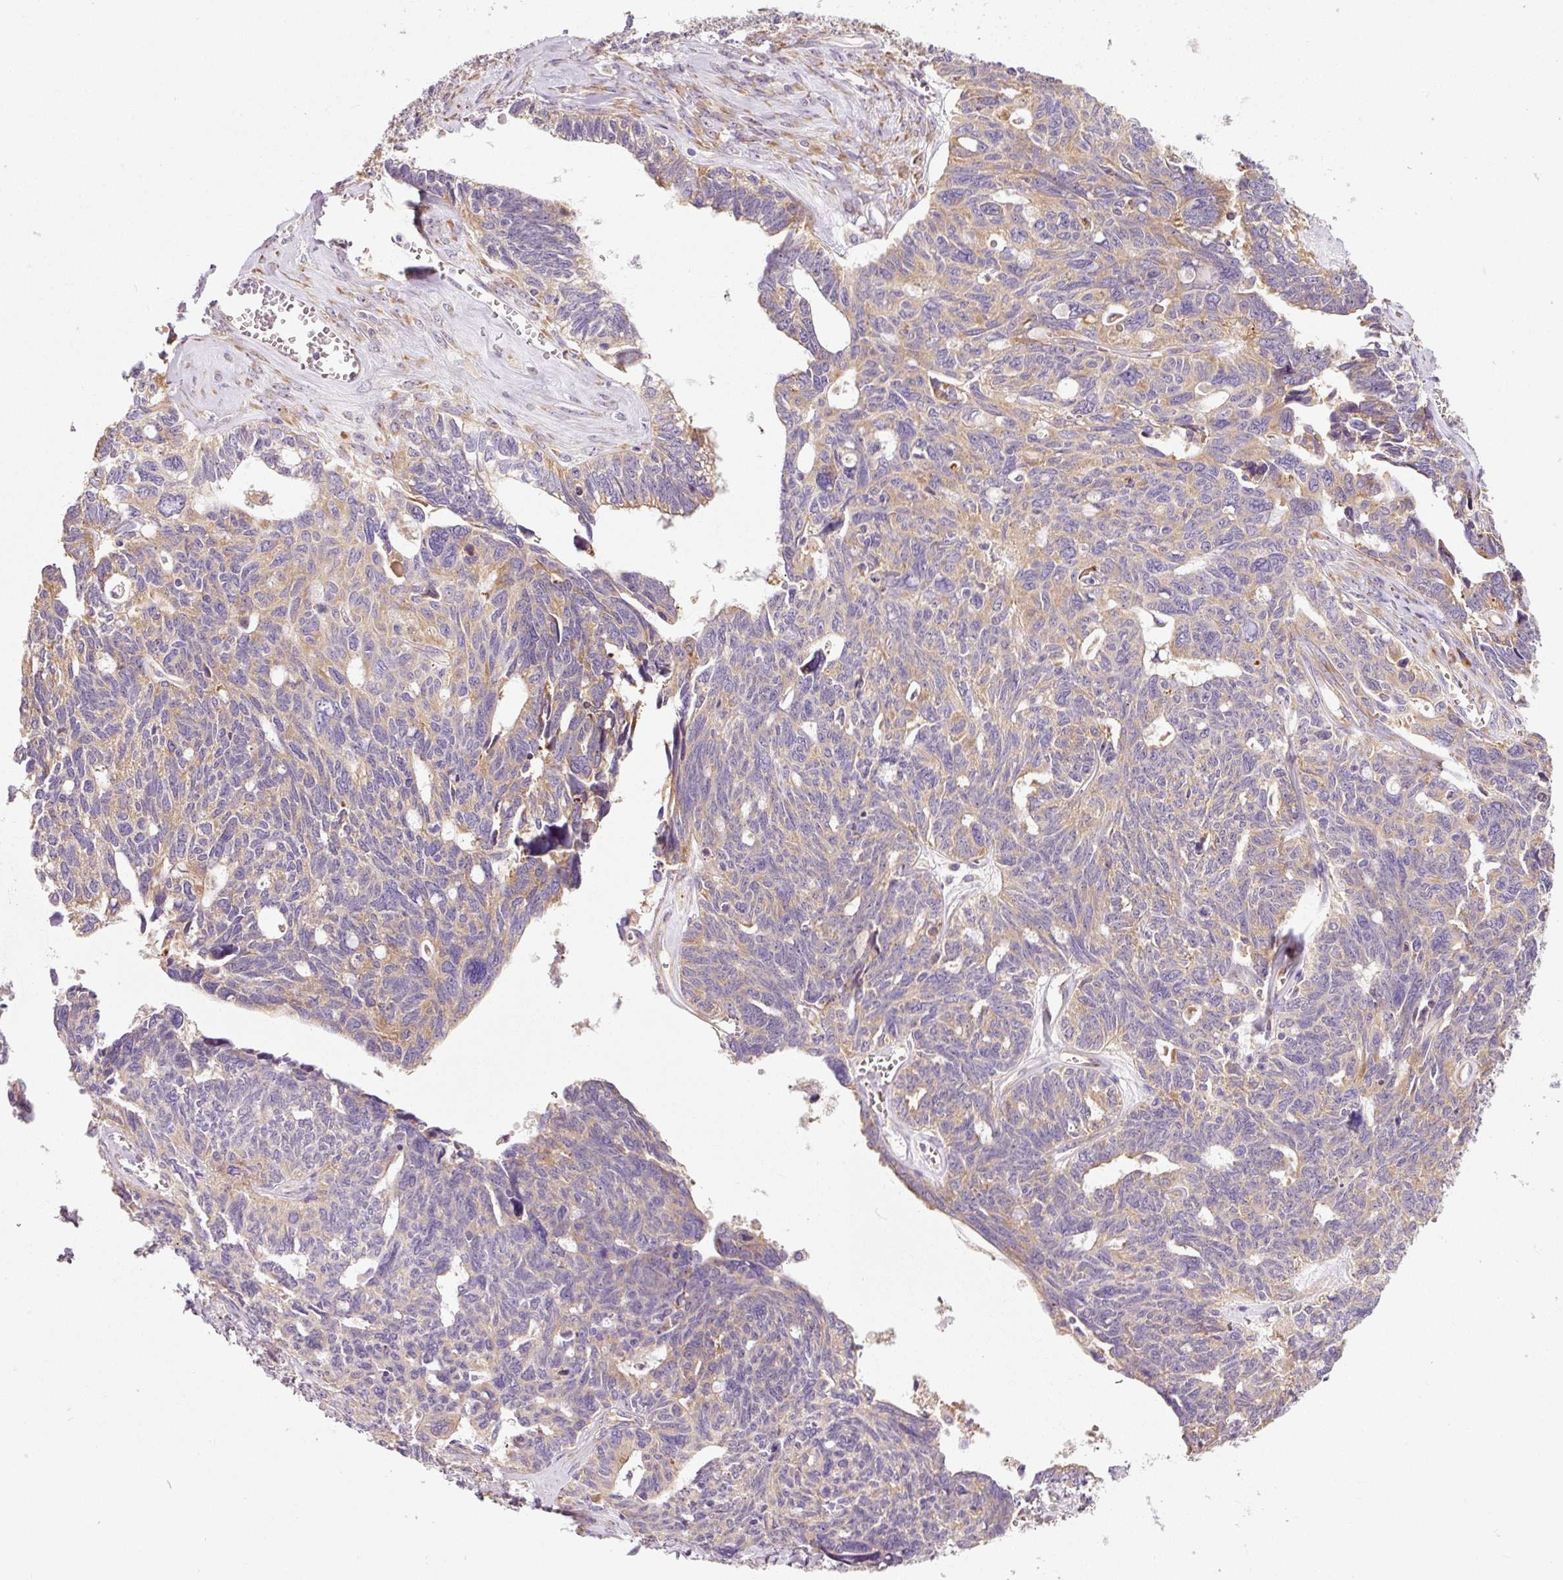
{"staining": {"intensity": "moderate", "quantity": "25%-75%", "location": "cytoplasmic/membranous"}, "tissue": "ovarian cancer", "cell_type": "Tumor cells", "image_type": "cancer", "snomed": [{"axis": "morphology", "description": "Cystadenocarcinoma, serous, NOS"}, {"axis": "topography", "description": "Ovary"}], "caption": "Brown immunohistochemical staining in human ovarian cancer shows moderate cytoplasmic/membranous staining in approximately 25%-75% of tumor cells.", "gene": "RPL10A", "patient": {"sex": "female", "age": 79}}